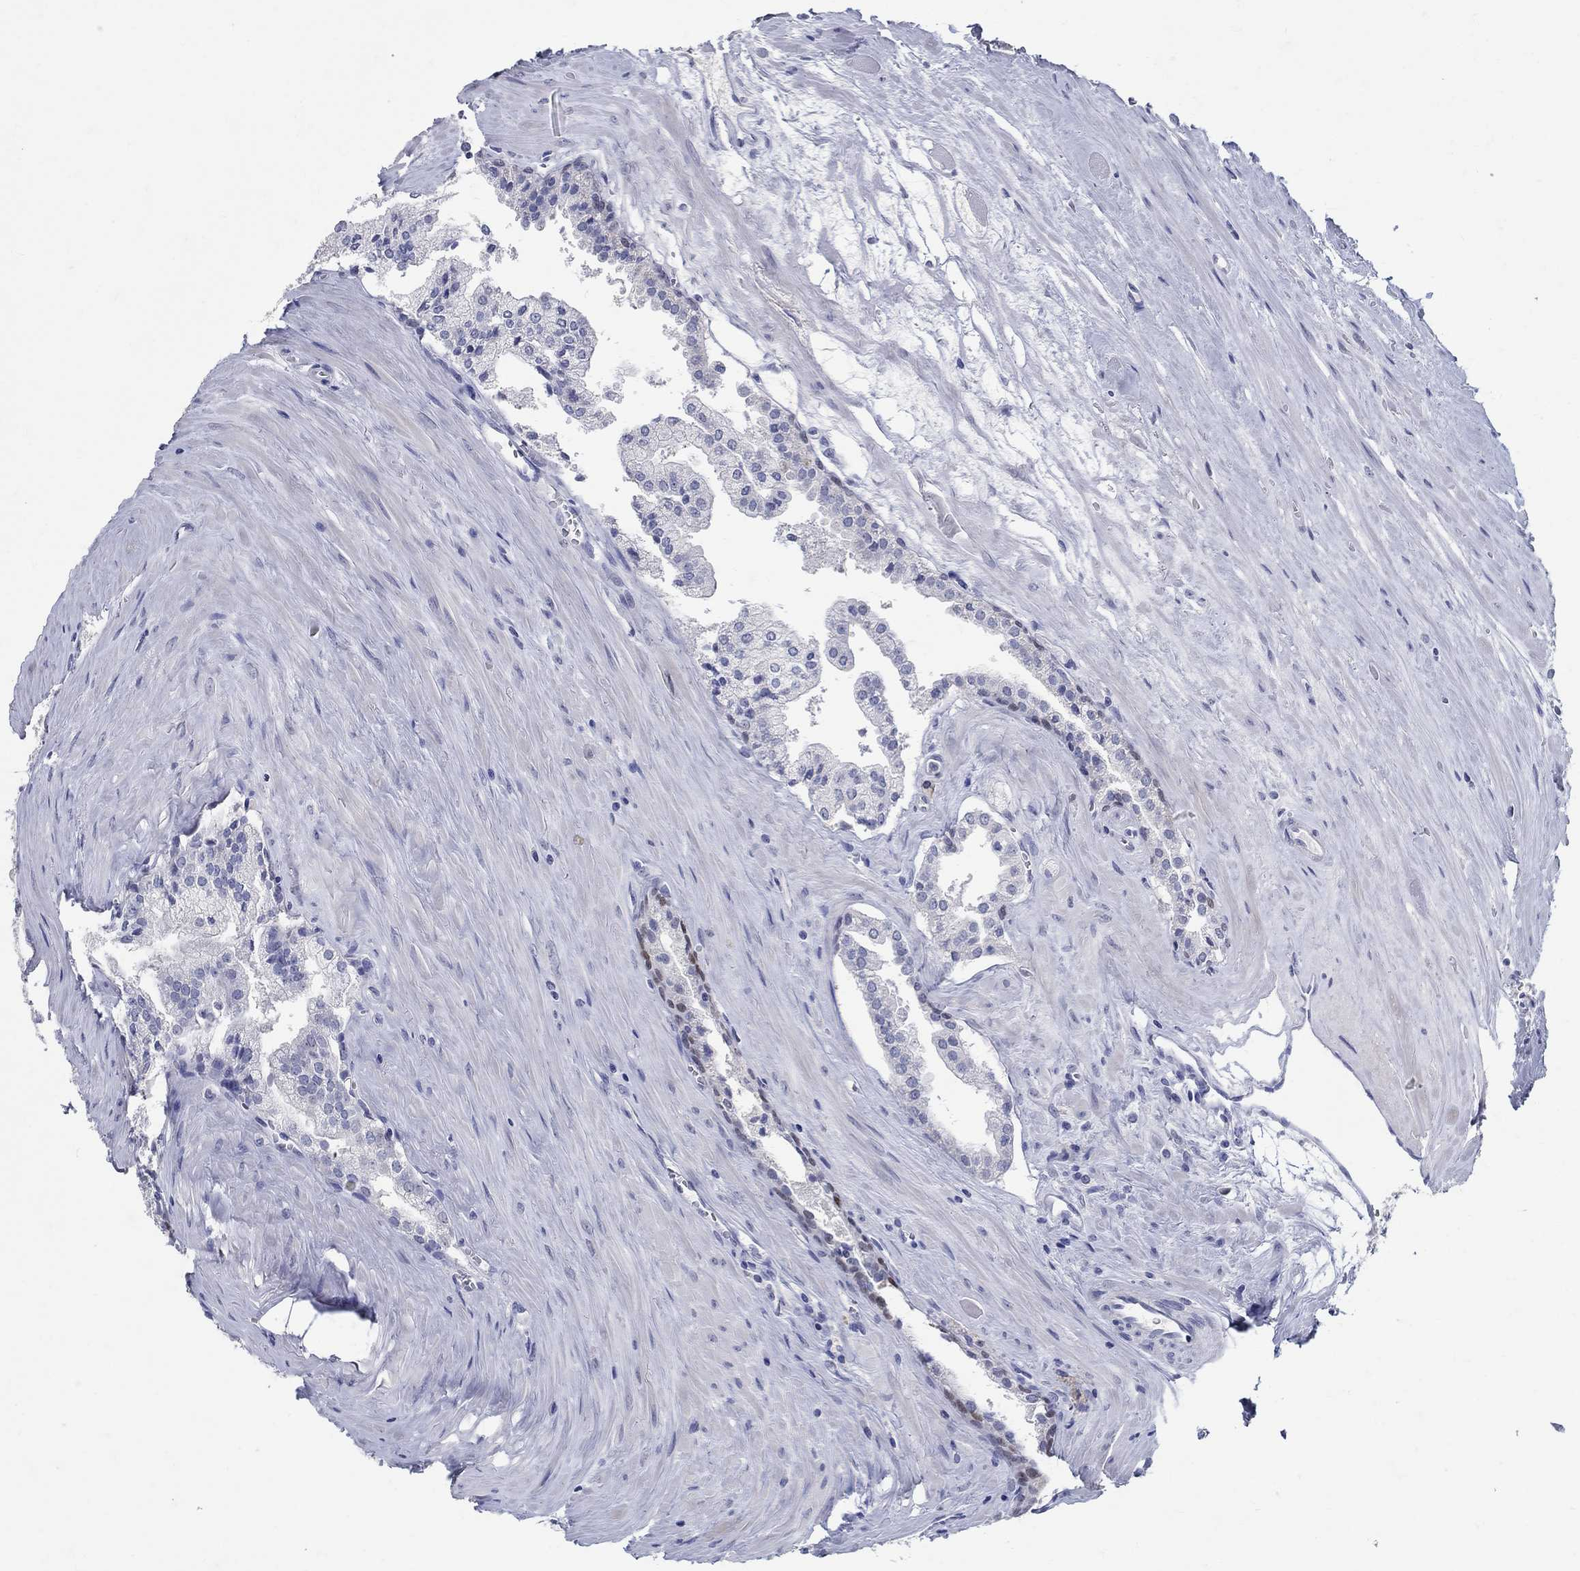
{"staining": {"intensity": "negative", "quantity": "none", "location": "none"}, "tissue": "prostate cancer", "cell_type": "Tumor cells", "image_type": "cancer", "snomed": [{"axis": "morphology", "description": "Adenocarcinoma, NOS"}, {"axis": "topography", "description": "Prostate"}], "caption": "A high-resolution histopathology image shows IHC staining of prostate cancer, which exhibits no significant positivity in tumor cells.", "gene": "SOX2", "patient": {"sex": "male", "age": 72}}